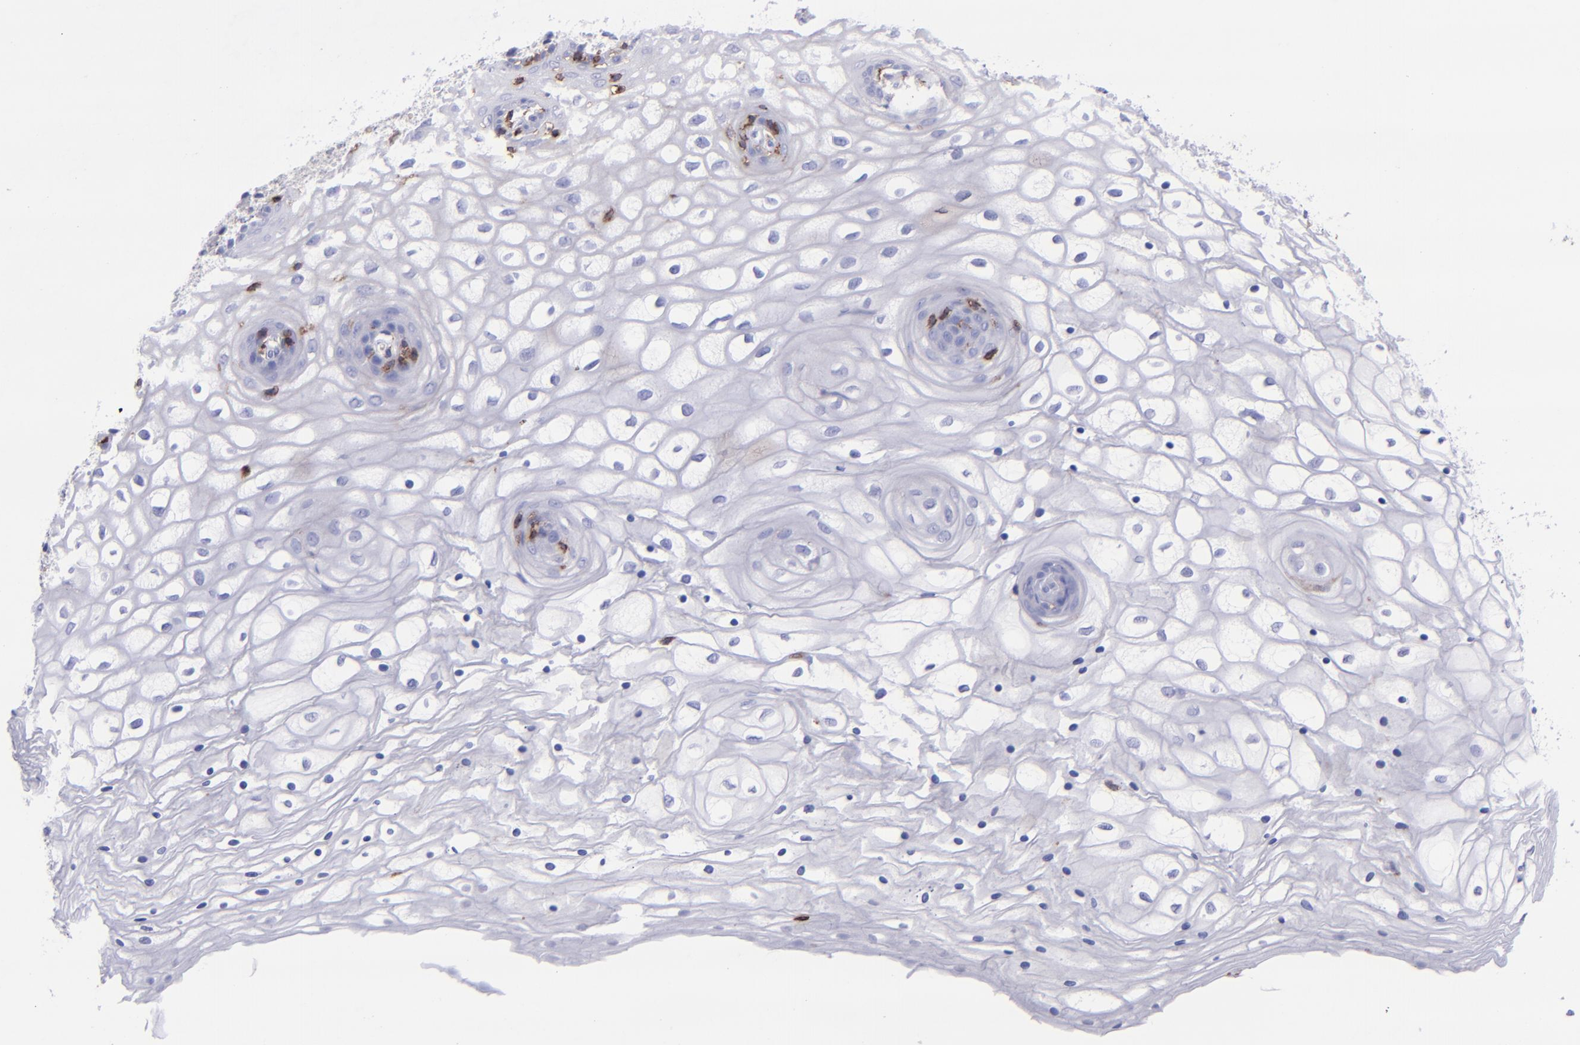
{"staining": {"intensity": "weak", "quantity": "<25%", "location": "cytoplasmic/membranous"}, "tissue": "vagina", "cell_type": "Squamous epithelial cells", "image_type": "normal", "snomed": [{"axis": "morphology", "description": "Normal tissue, NOS"}, {"axis": "topography", "description": "Vagina"}], "caption": "Micrograph shows no protein expression in squamous epithelial cells of benign vagina. (DAB IHC, high magnification).", "gene": "ICAM3", "patient": {"sex": "female", "age": 34}}